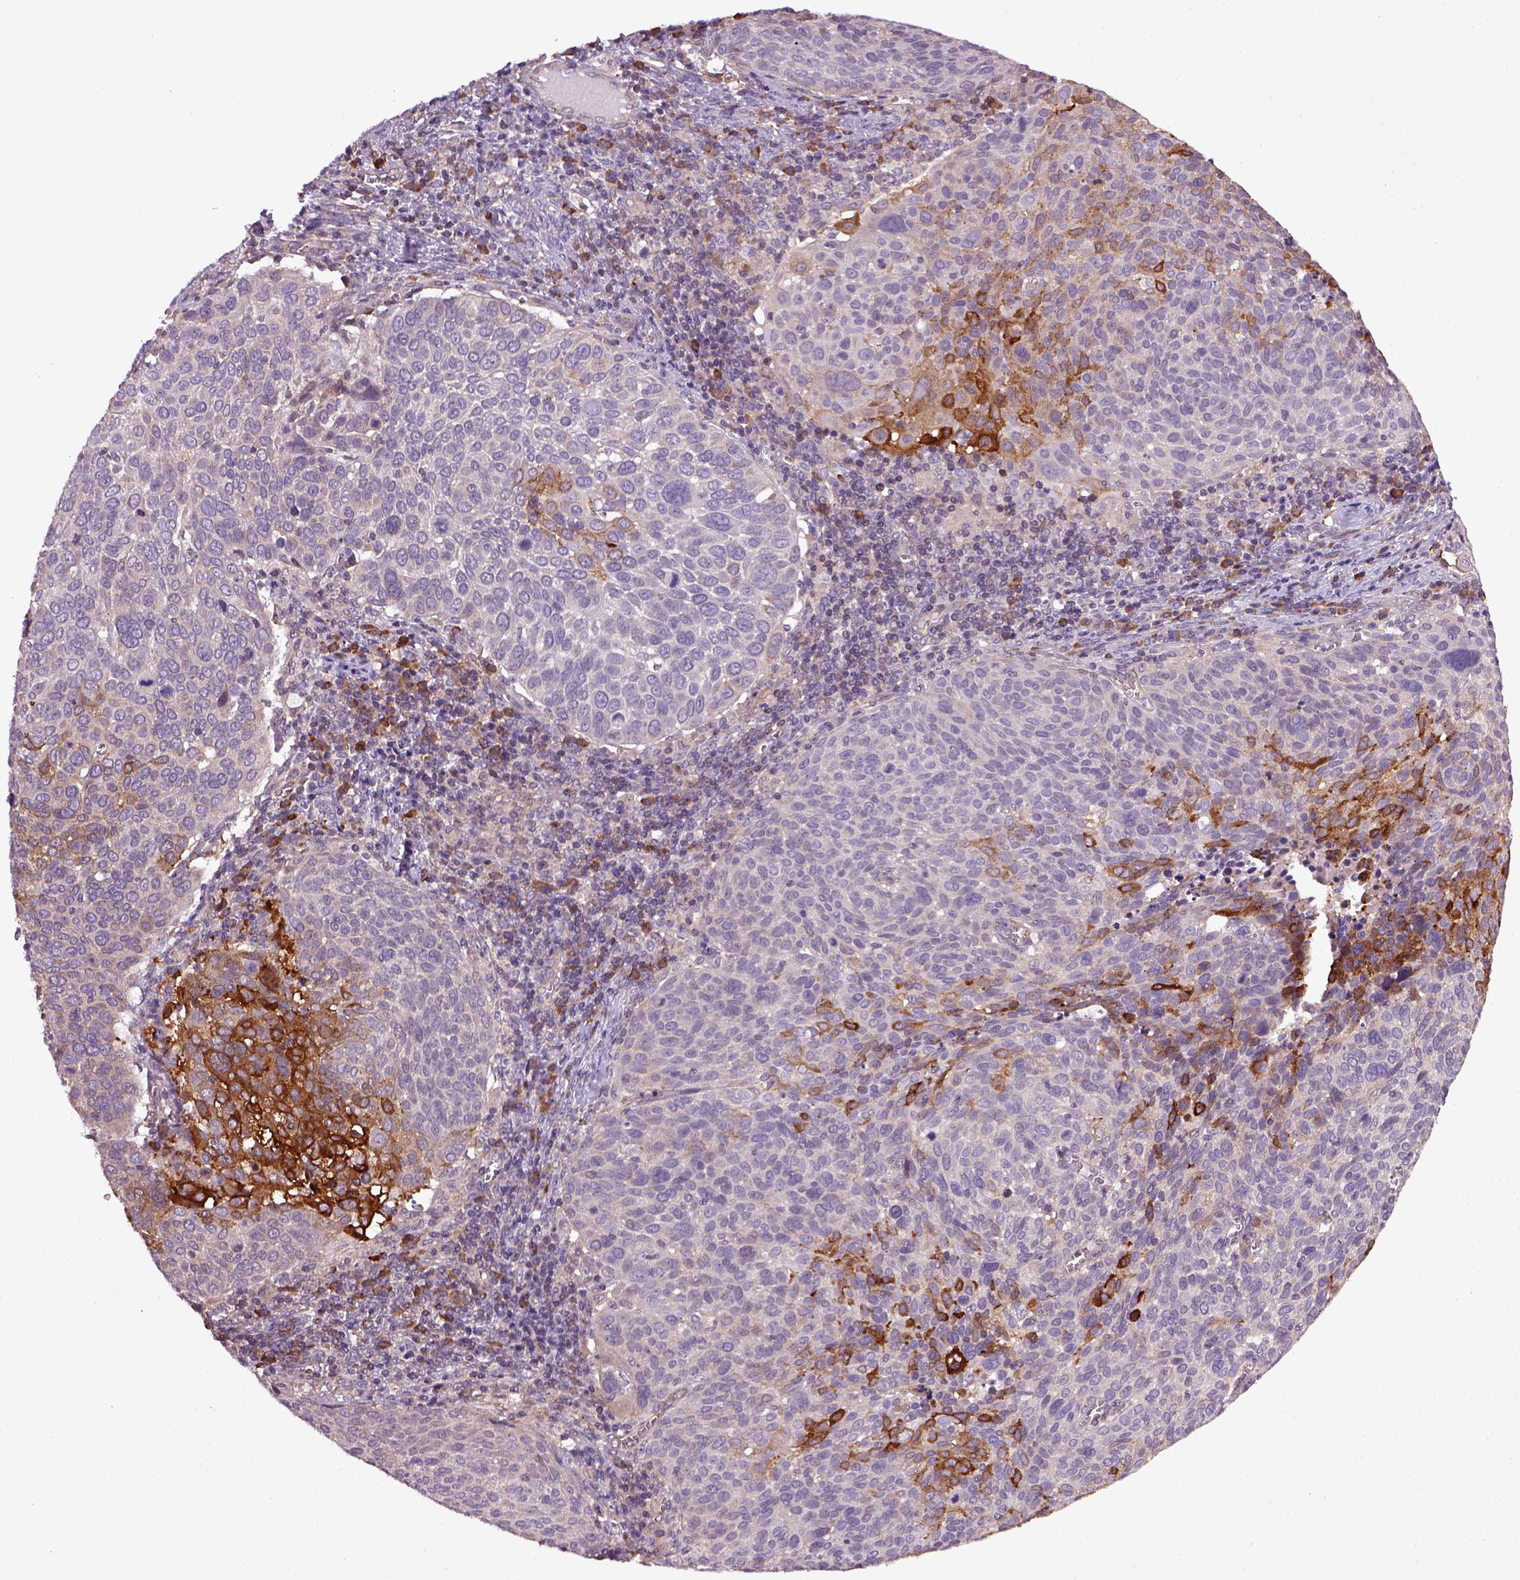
{"staining": {"intensity": "strong", "quantity": "<25%", "location": "cytoplasmic/membranous"}, "tissue": "cervical cancer", "cell_type": "Tumor cells", "image_type": "cancer", "snomed": [{"axis": "morphology", "description": "Squamous cell carcinoma, NOS"}, {"axis": "topography", "description": "Cervix"}], "caption": "This image displays IHC staining of squamous cell carcinoma (cervical), with medium strong cytoplasmic/membranous expression in approximately <25% of tumor cells.", "gene": "TPRG1", "patient": {"sex": "female", "age": 39}}